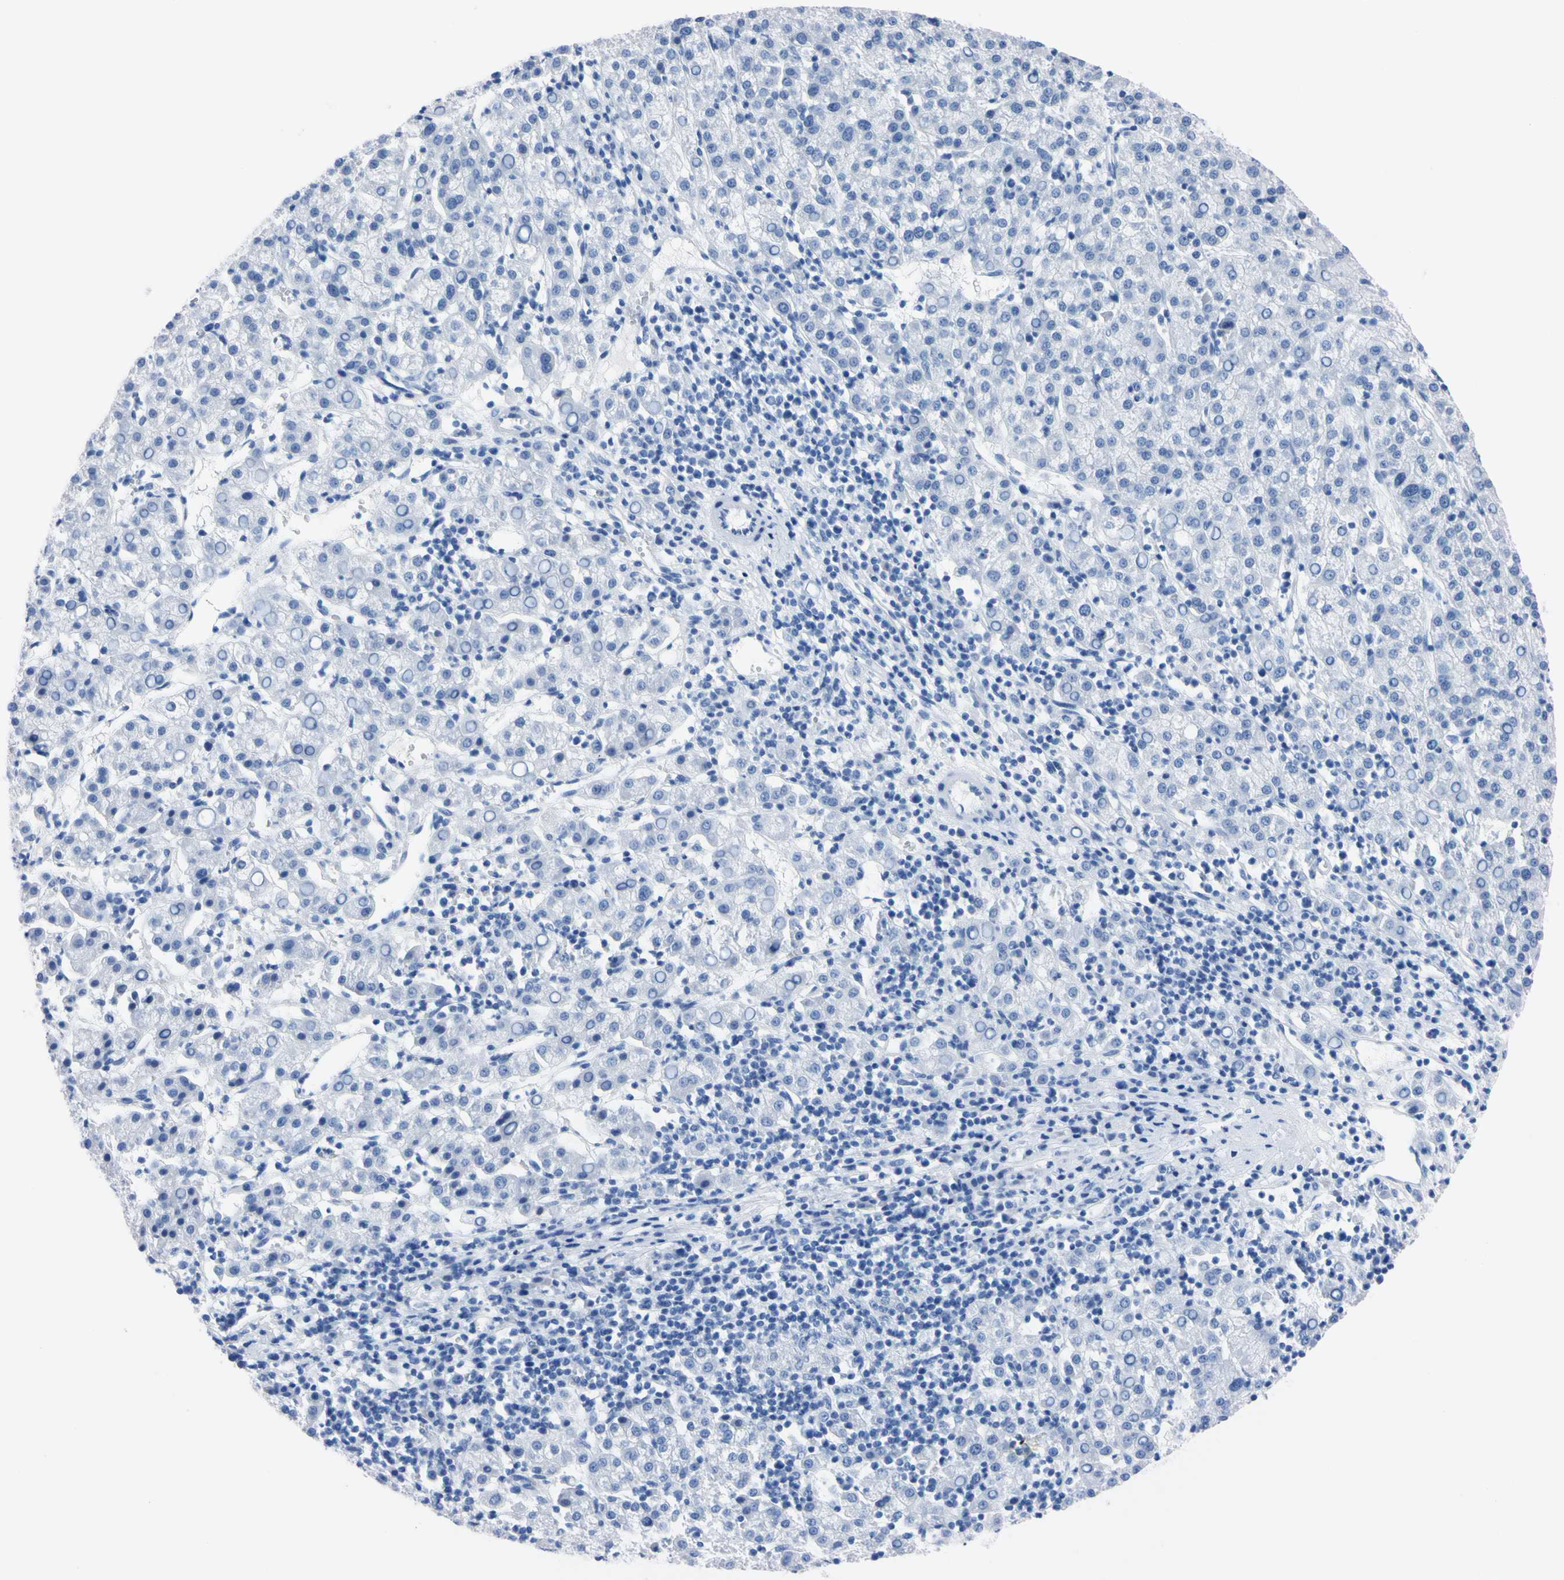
{"staining": {"intensity": "negative", "quantity": "none", "location": "none"}, "tissue": "liver cancer", "cell_type": "Tumor cells", "image_type": "cancer", "snomed": [{"axis": "morphology", "description": "Carcinoma, Hepatocellular, NOS"}, {"axis": "topography", "description": "Liver"}], "caption": "Histopathology image shows no significant protein expression in tumor cells of liver hepatocellular carcinoma.", "gene": "NCF4", "patient": {"sex": "female", "age": 58}}